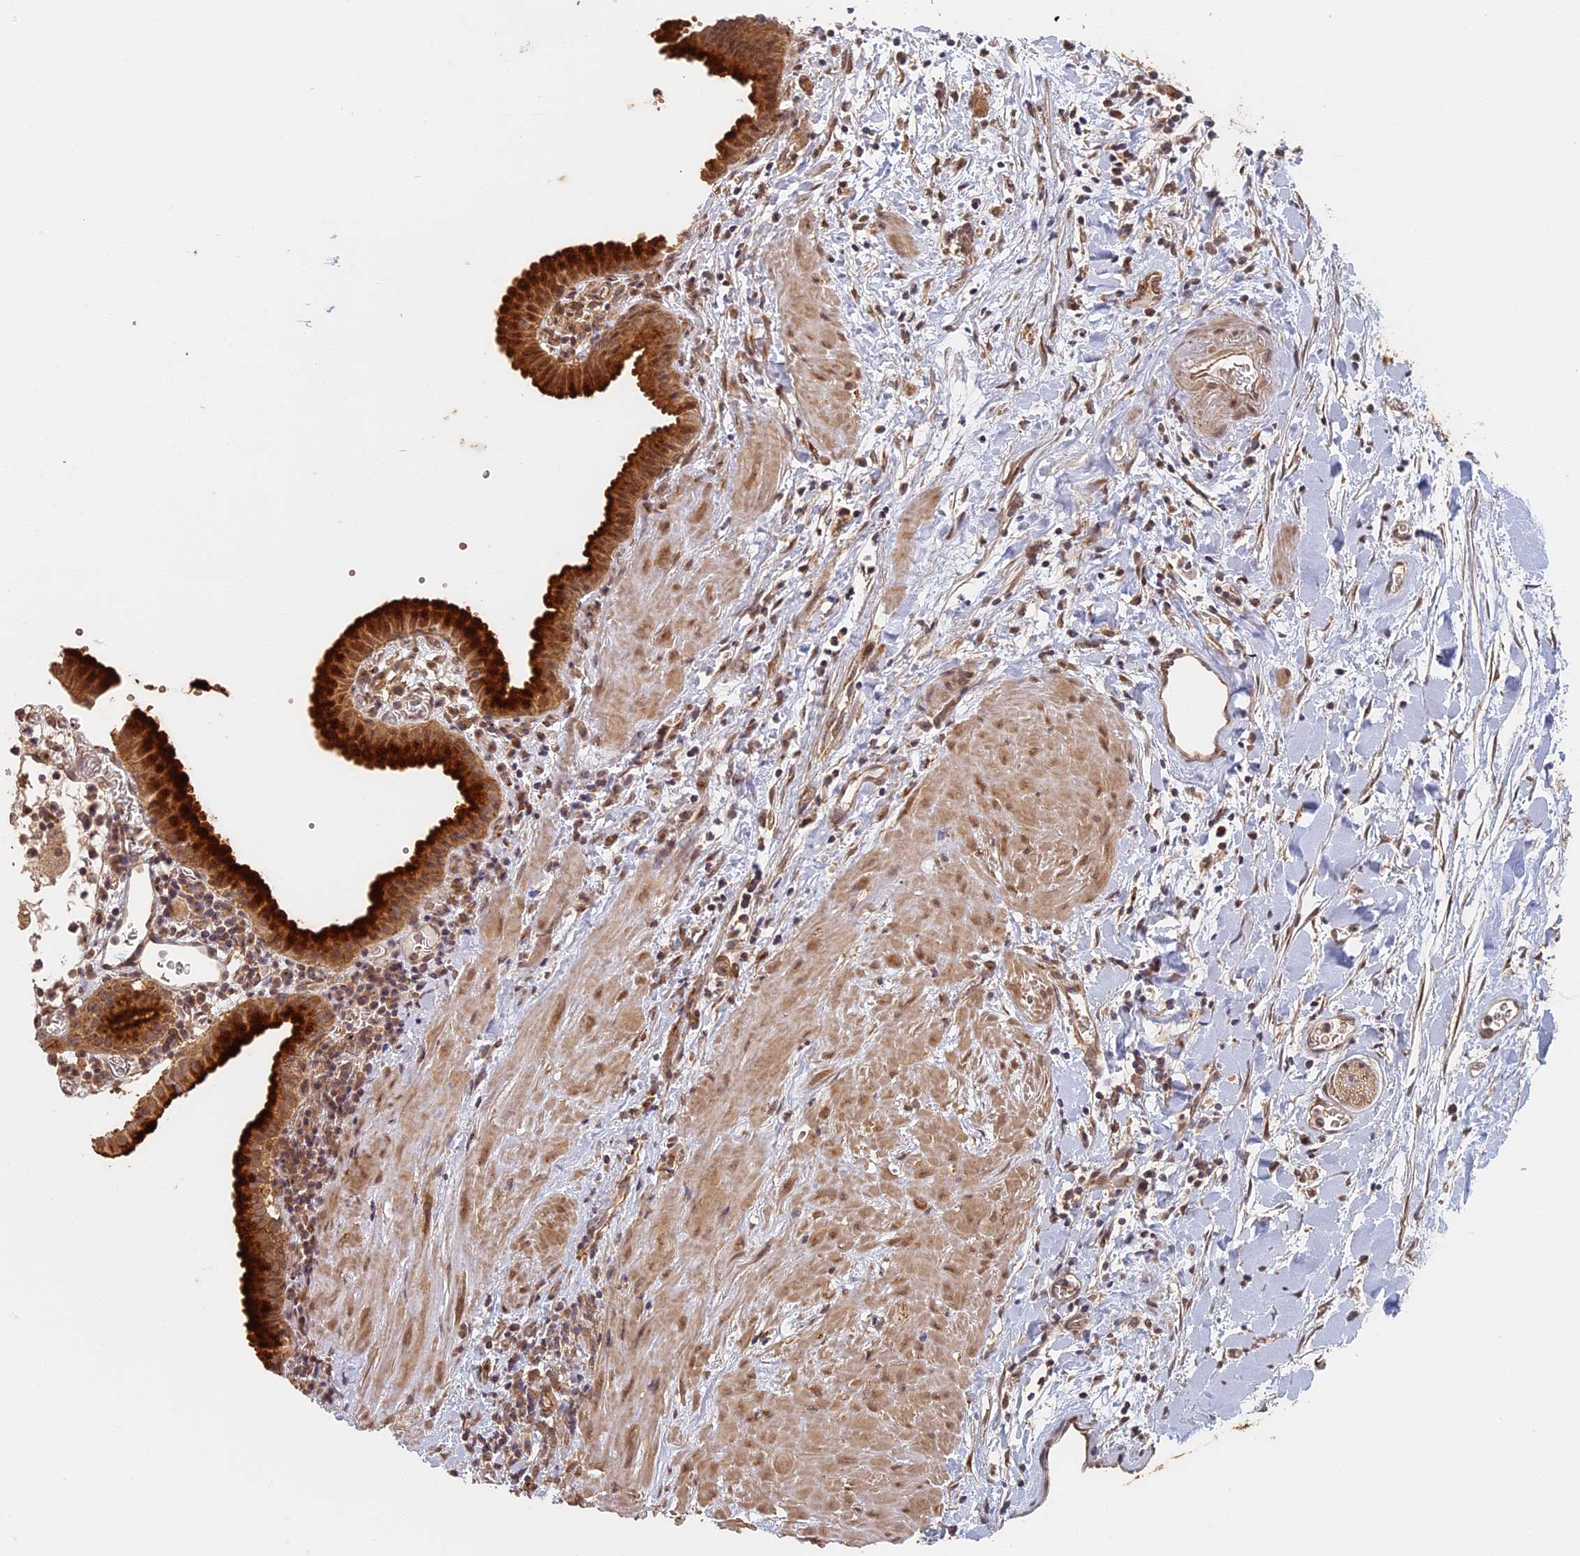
{"staining": {"intensity": "strong", "quantity": ">75%", "location": "cytoplasmic/membranous"}, "tissue": "gallbladder", "cell_type": "Glandular cells", "image_type": "normal", "snomed": [{"axis": "morphology", "description": "Normal tissue, NOS"}, {"axis": "topography", "description": "Gallbladder"}], "caption": "Gallbladder stained with immunohistochemistry (IHC) demonstrates strong cytoplasmic/membranous positivity in about >75% of glandular cells. The protein is stained brown, and the nuclei are stained in blue (DAB (3,3'-diaminobenzidine) IHC with brightfield microscopy, high magnification).", "gene": "STX16", "patient": {"sex": "male", "age": 78}}